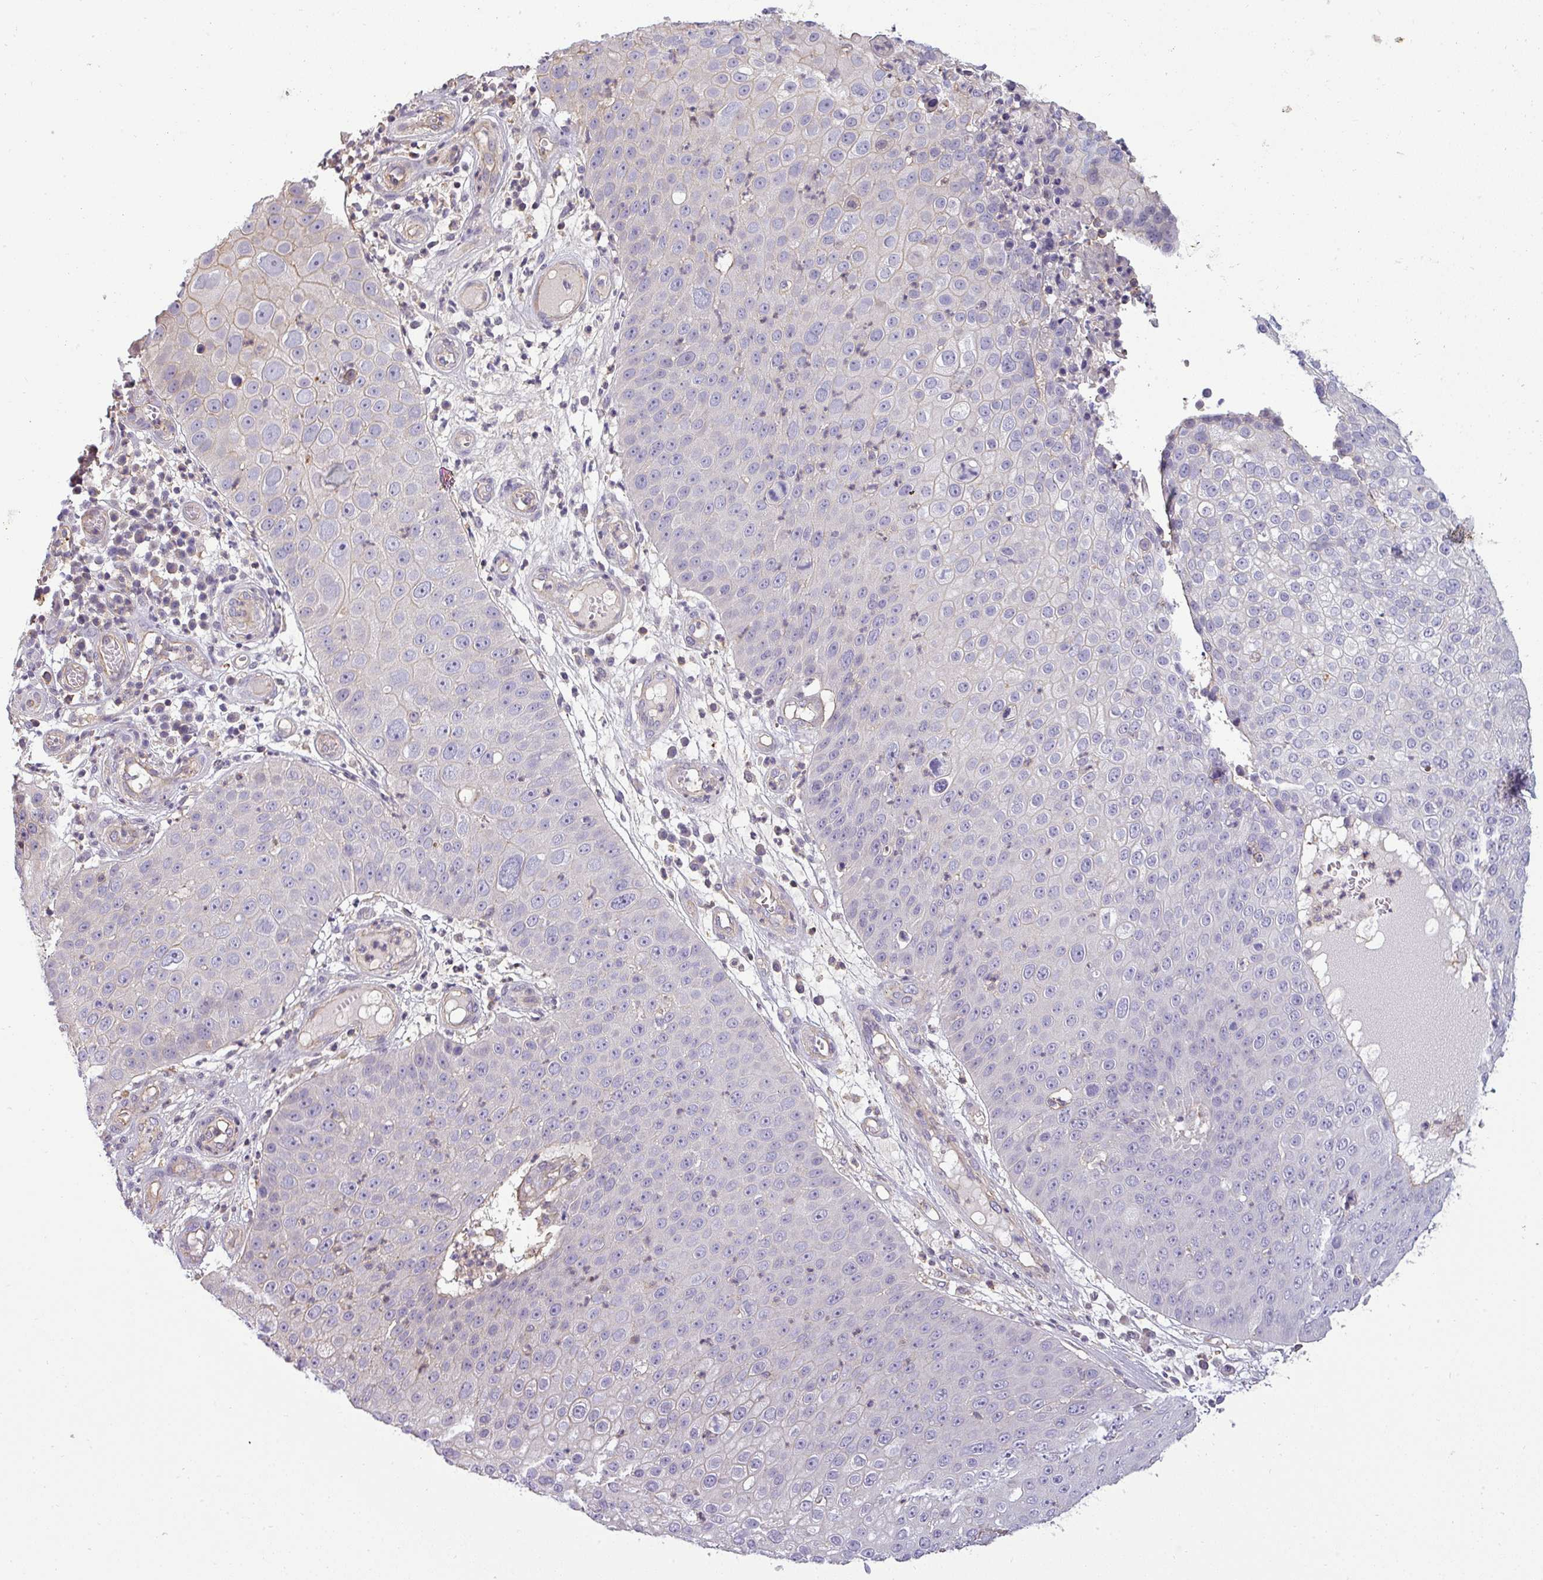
{"staining": {"intensity": "negative", "quantity": "none", "location": "none"}, "tissue": "skin cancer", "cell_type": "Tumor cells", "image_type": "cancer", "snomed": [{"axis": "morphology", "description": "Squamous cell carcinoma, NOS"}, {"axis": "topography", "description": "Skin"}], "caption": "Immunohistochemistry of human skin cancer (squamous cell carcinoma) reveals no positivity in tumor cells.", "gene": "ZNF835", "patient": {"sex": "male", "age": 71}}